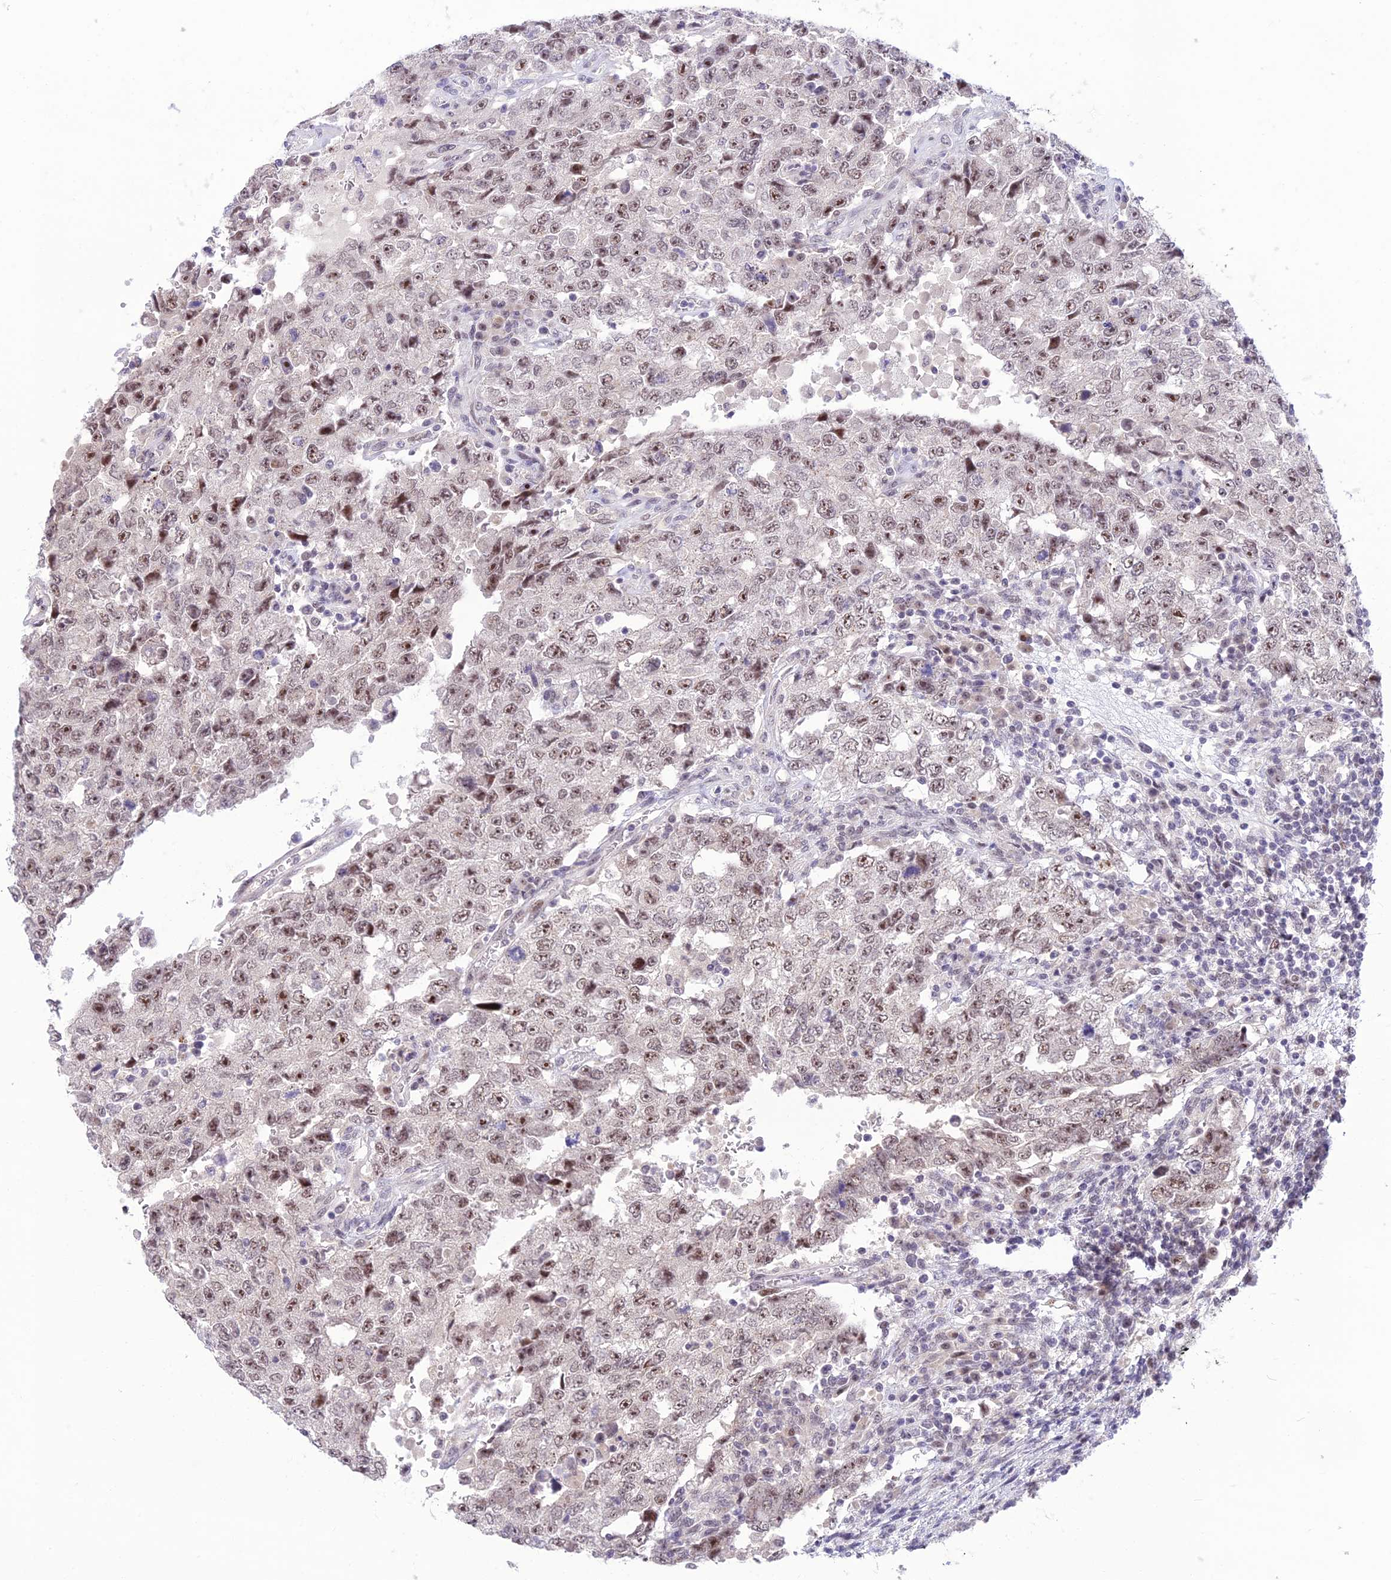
{"staining": {"intensity": "weak", "quantity": "25%-75%", "location": "nuclear"}, "tissue": "testis cancer", "cell_type": "Tumor cells", "image_type": "cancer", "snomed": [{"axis": "morphology", "description": "Carcinoma, Embryonal, NOS"}, {"axis": "topography", "description": "Testis"}], "caption": "A low amount of weak nuclear staining is identified in about 25%-75% of tumor cells in testis embryonal carcinoma tissue.", "gene": "ASPDH", "patient": {"sex": "male", "age": 26}}